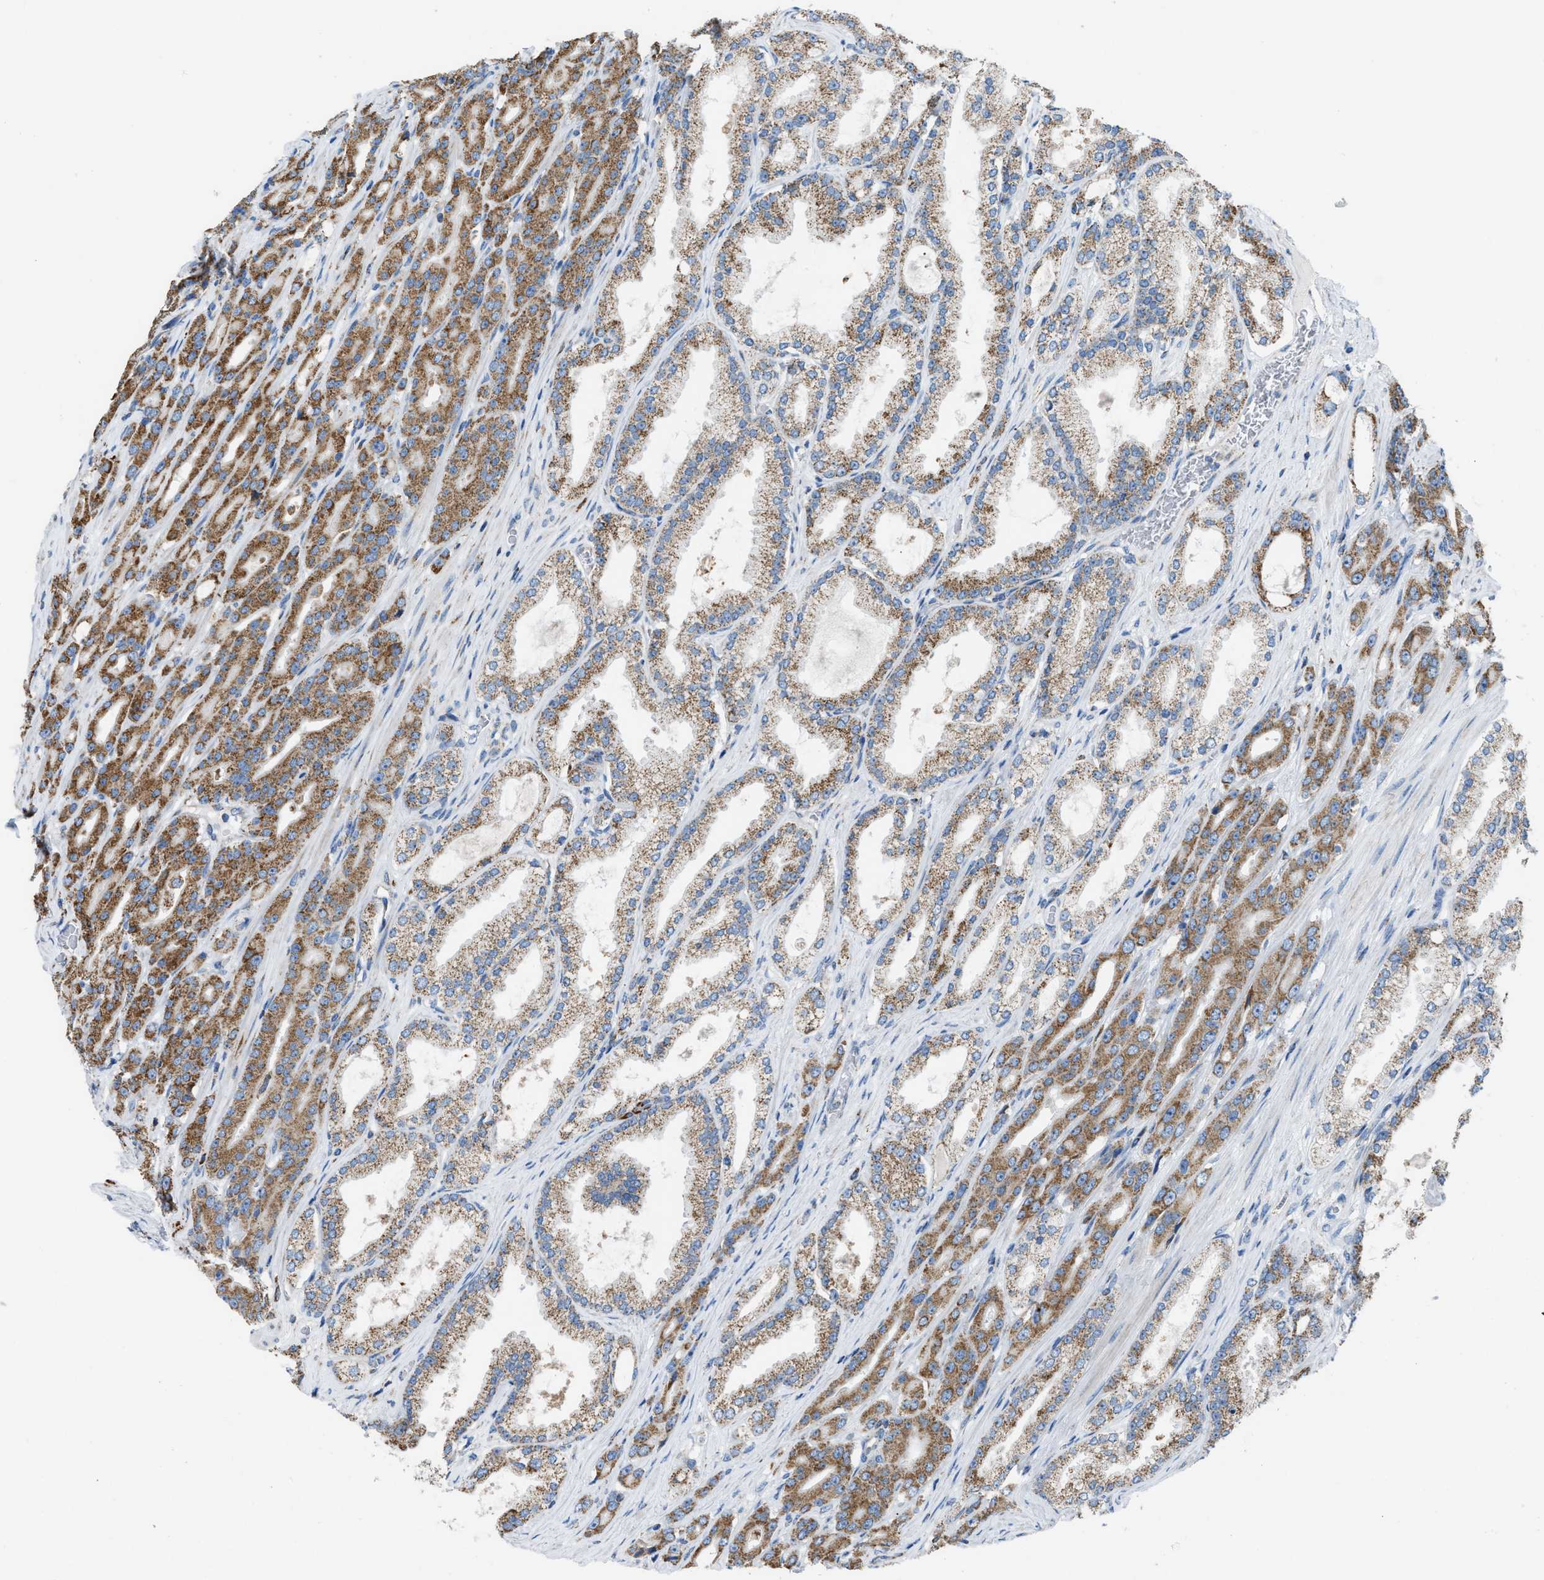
{"staining": {"intensity": "moderate", "quantity": ">75%", "location": "cytoplasmic/membranous"}, "tissue": "prostate cancer", "cell_type": "Tumor cells", "image_type": "cancer", "snomed": [{"axis": "morphology", "description": "Adenocarcinoma, High grade"}, {"axis": "topography", "description": "Prostate"}], "caption": "An immunohistochemistry (IHC) photomicrograph of tumor tissue is shown. Protein staining in brown highlights moderate cytoplasmic/membranous positivity in prostate cancer within tumor cells. The staining was performed using DAB (3,3'-diaminobenzidine) to visualize the protein expression in brown, while the nuclei were stained in blue with hematoxylin (Magnification: 20x).", "gene": "ETFB", "patient": {"sex": "male", "age": 71}}